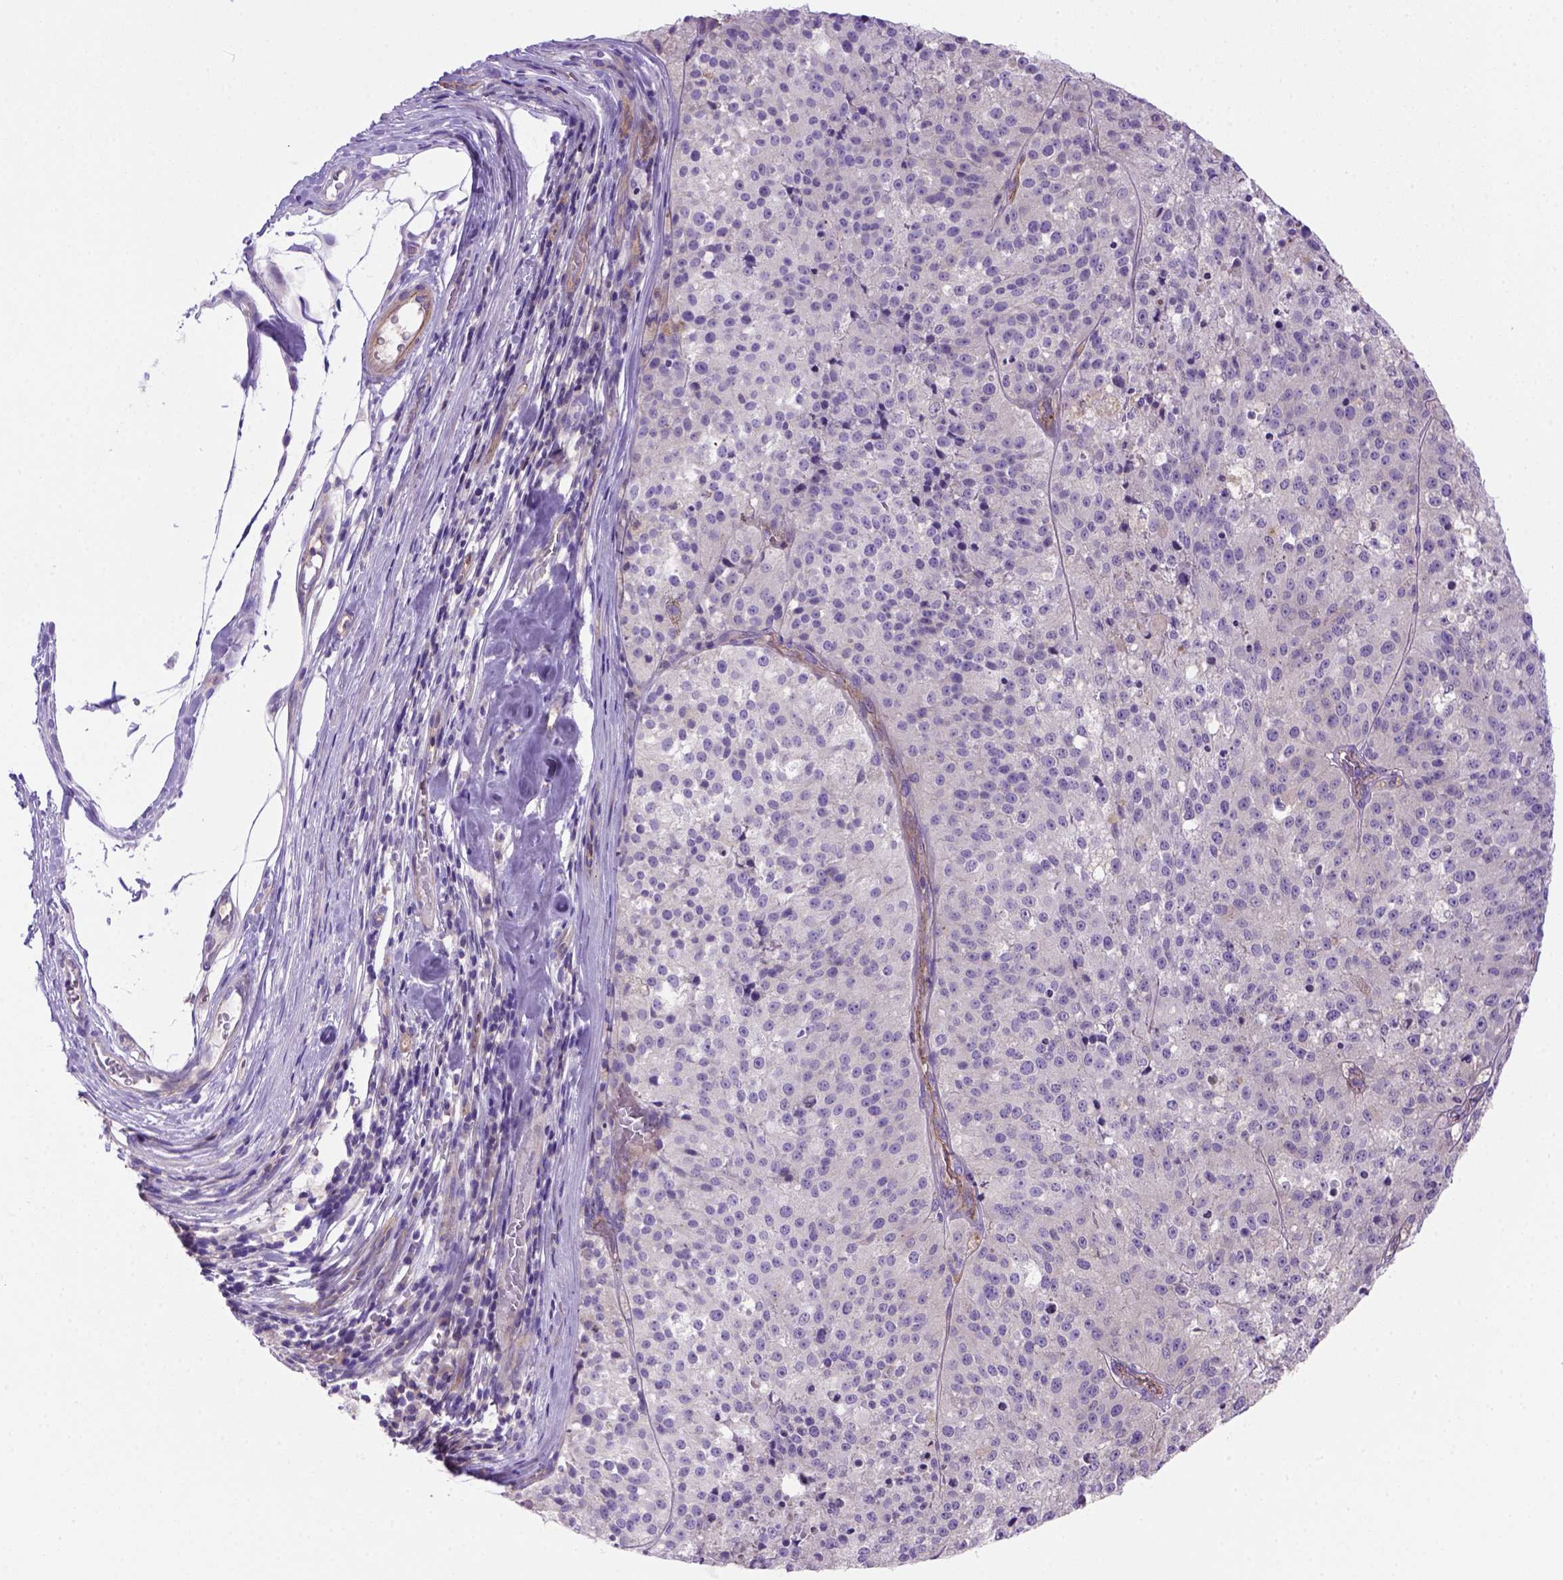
{"staining": {"intensity": "negative", "quantity": "none", "location": "none"}, "tissue": "melanoma", "cell_type": "Tumor cells", "image_type": "cancer", "snomed": [{"axis": "morphology", "description": "Malignant melanoma, Metastatic site"}, {"axis": "topography", "description": "Lymph node"}], "caption": "This image is of malignant melanoma (metastatic site) stained with immunohistochemistry (IHC) to label a protein in brown with the nuclei are counter-stained blue. There is no staining in tumor cells.", "gene": "PEX12", "patient": {"sex": "female", "age": 64}}